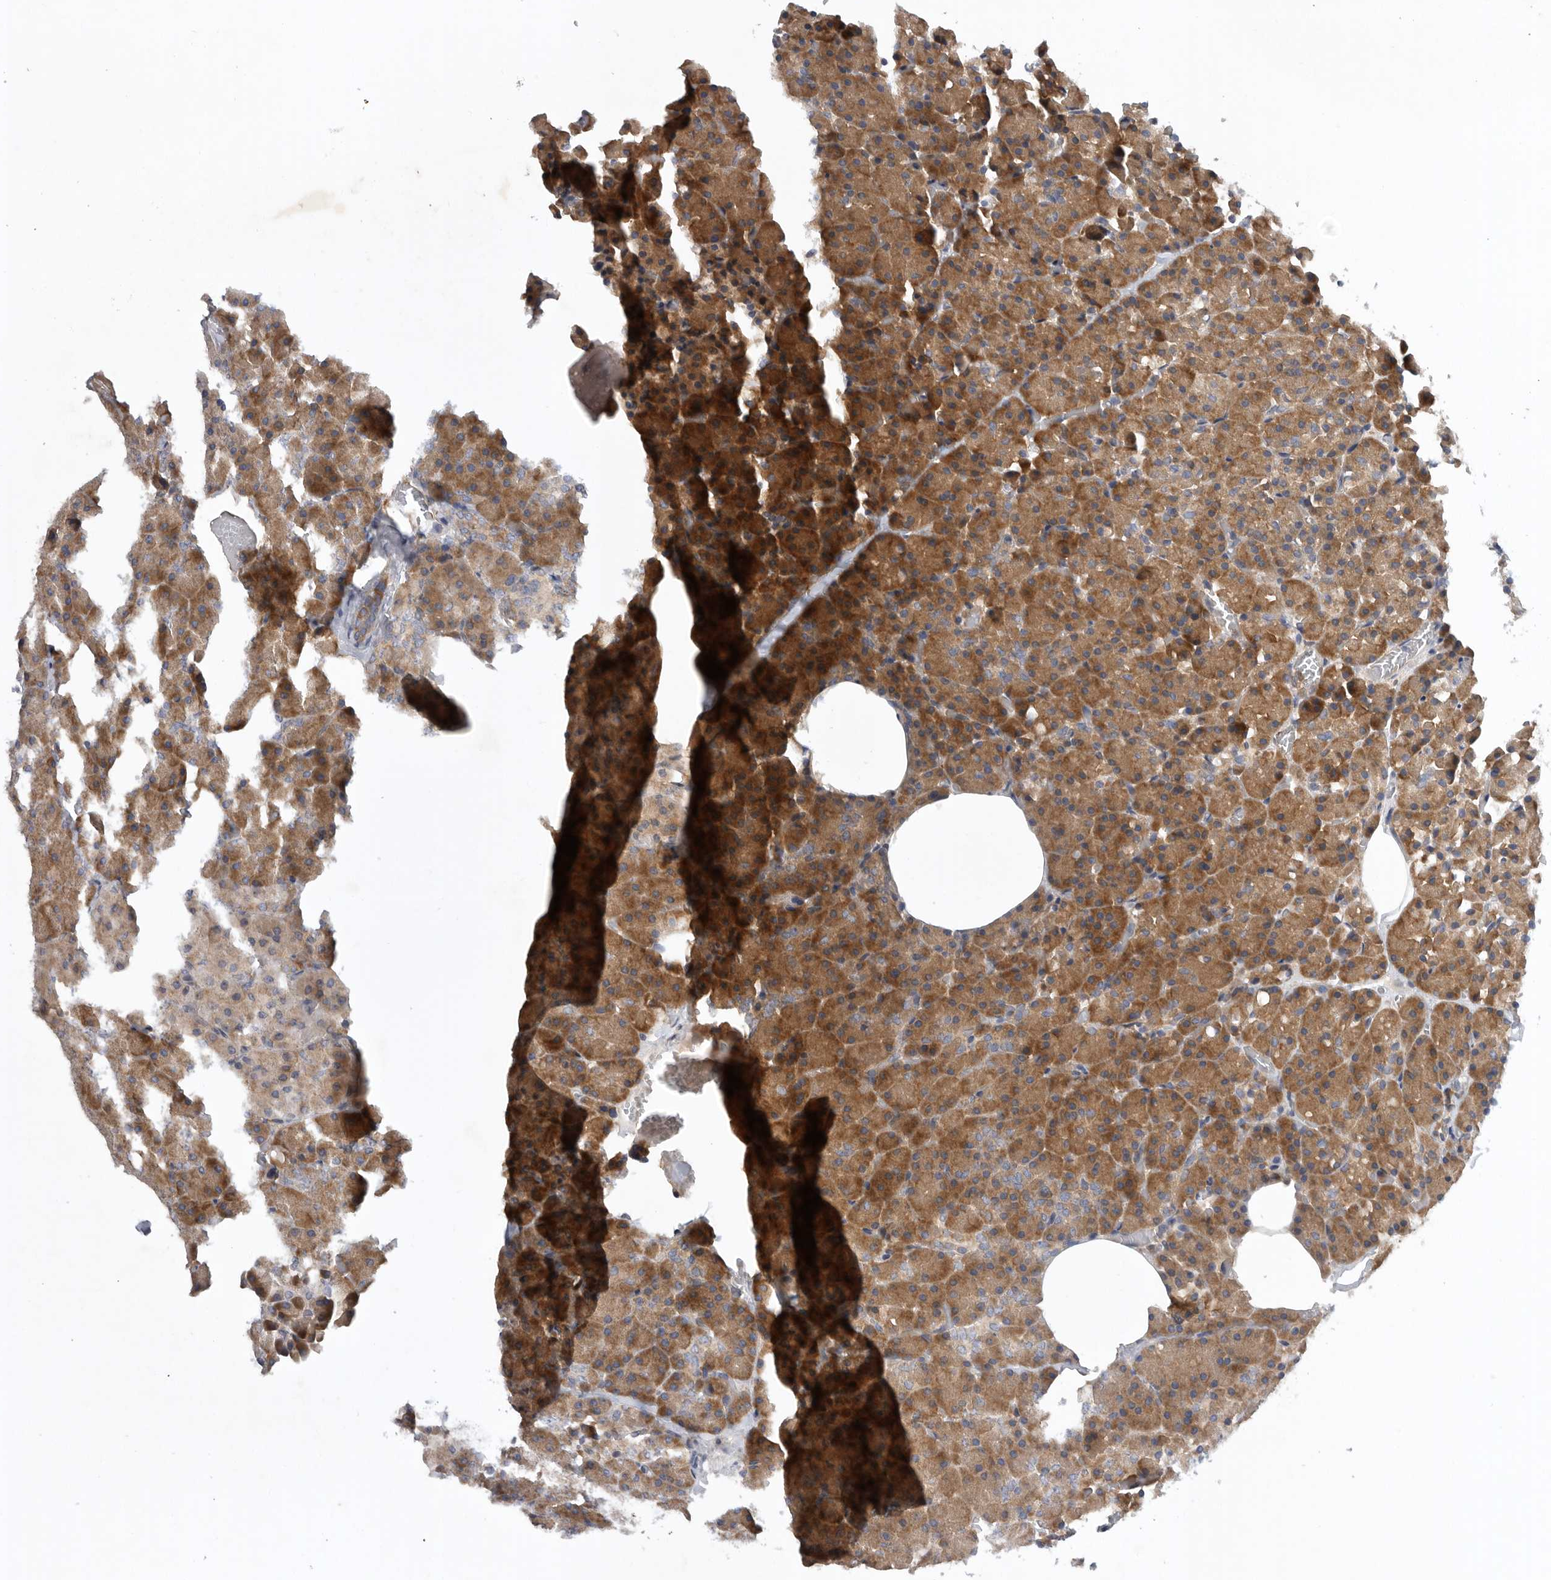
{"staining": {"intensity": "strong", "quantity": ">75%", "location": "cytoplasmic/membranous"}, "tissue": "pancreas", "cell_type": "Exocrine glandular cells", "image_type": "normal", "snomed": [{"axis": "morphology", "description": "Normal tissue, NOS"}, {"axis": "morphology", "description": "Carcinoid, malignant, NOS"}, {"axis": "topography", "description": "Pancreas"}], "caption": "Human pancreas stained with a brown dye demonstrates strong cytoplasmic/membranous positive staining in approximately >75% of exocrine glandular cells.", "gene": "C1orf109", "patient": {"sex": "female", "age": 35}}